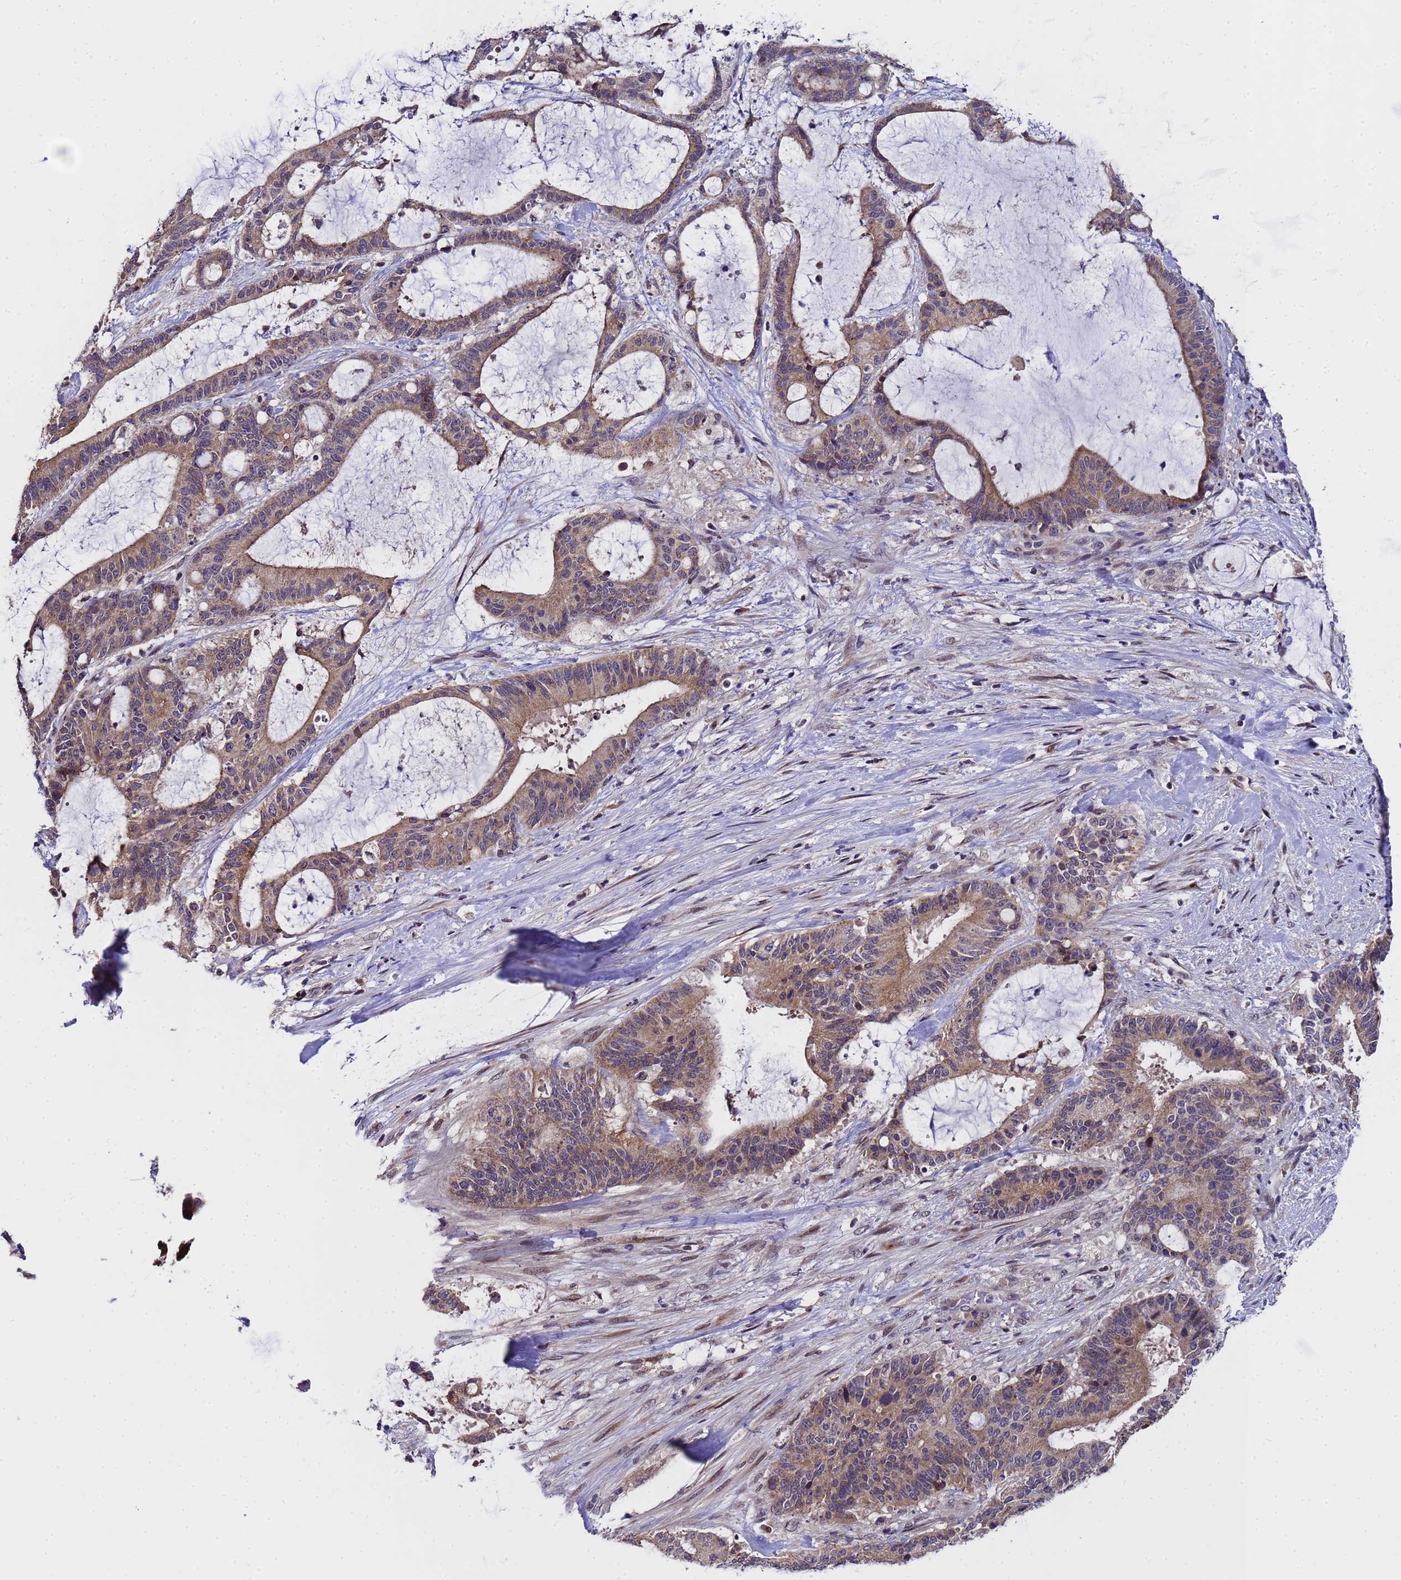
{"staining": {"intensity": "moderate", "quantity": ">75%", "location": "cytoplasmic/membranous"}, "tissue": "liver cancer", "cell_type": "Tumor cells", "image_type": "cancer", "snomed": [{"axis": "morphology", "description": "Normal tissue, NOS"}, {"axis": "morphology", "description": "Cholangiocarcinoma"}, {"axis": "topography", "description": "Liver"}, {"axis": "topography", "description": "Peripheral nerve tissue"}], "caption": "Immunohistochemistry of cholangiocarcinoma (liver) shows medium levels of moderate cytoplasmic/membranous staining in about >75% of tumor cells. The staining was performed using DAB to visualize the protein expression in brown, while the nuclei were stained in blue with hematoxylin (Magnification: 20x).", "gene": "ANAPC13", "patient": {"sex": "female", "age": 73}}